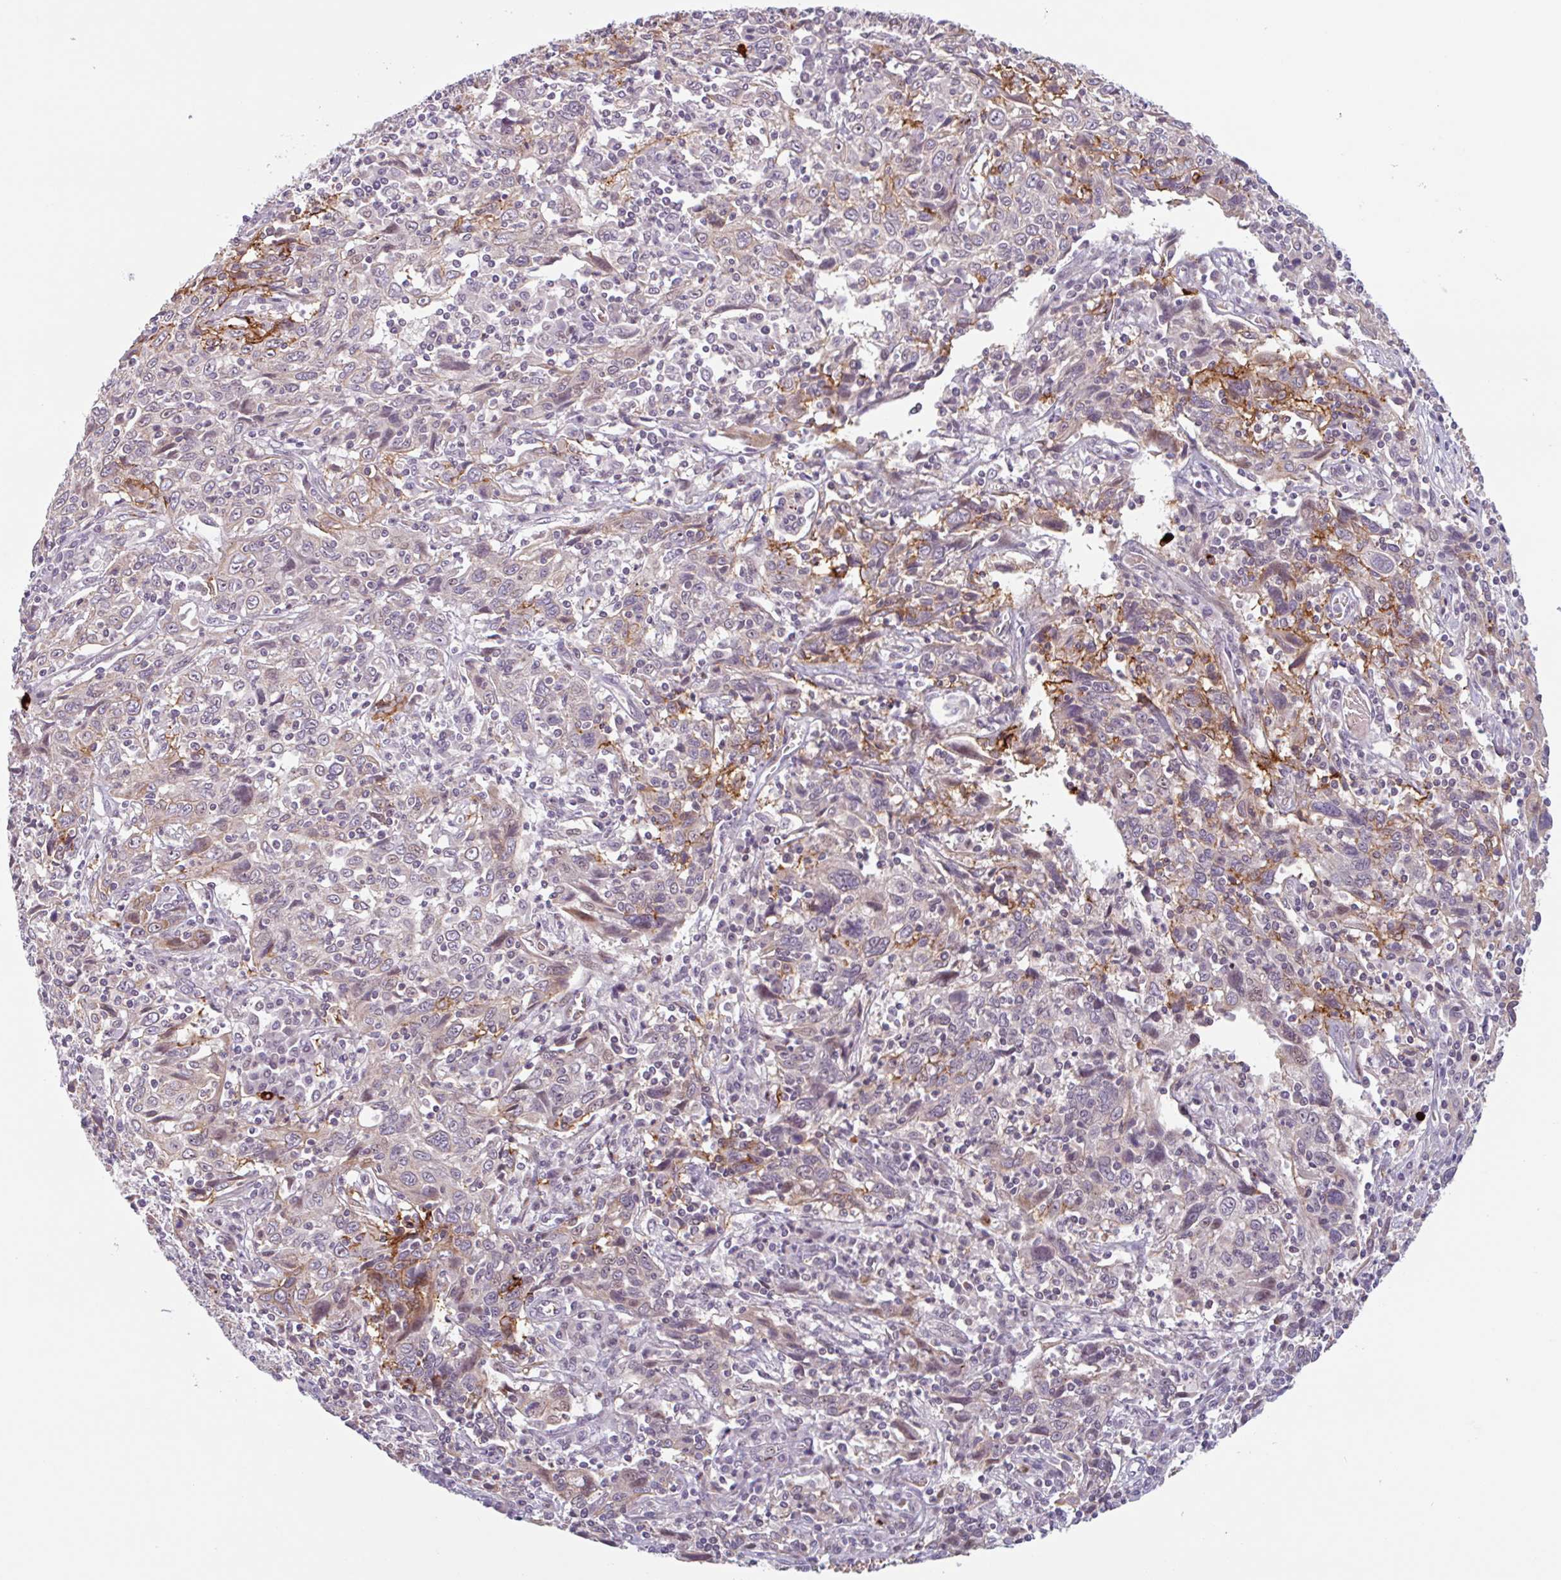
{"staining": {"intensity": "weak", "quantity": "<25%", "location": "cytoplasmic/membranous"}, "tissue": "cervical cancer", "cell_type": "Tumor cells", "image_type": "cancer", "snomed": [{"axis": "morphology", "description": "Squamous cell carcinoma, NOS"}, {"axis": "topography", "description": "Cervix"}], "caption": "Micrograph shows no significant protein expression in tumor cells of cervical cancer.", "gene": "TMEM119", "patient": {"sex": "female", "age": 46}}